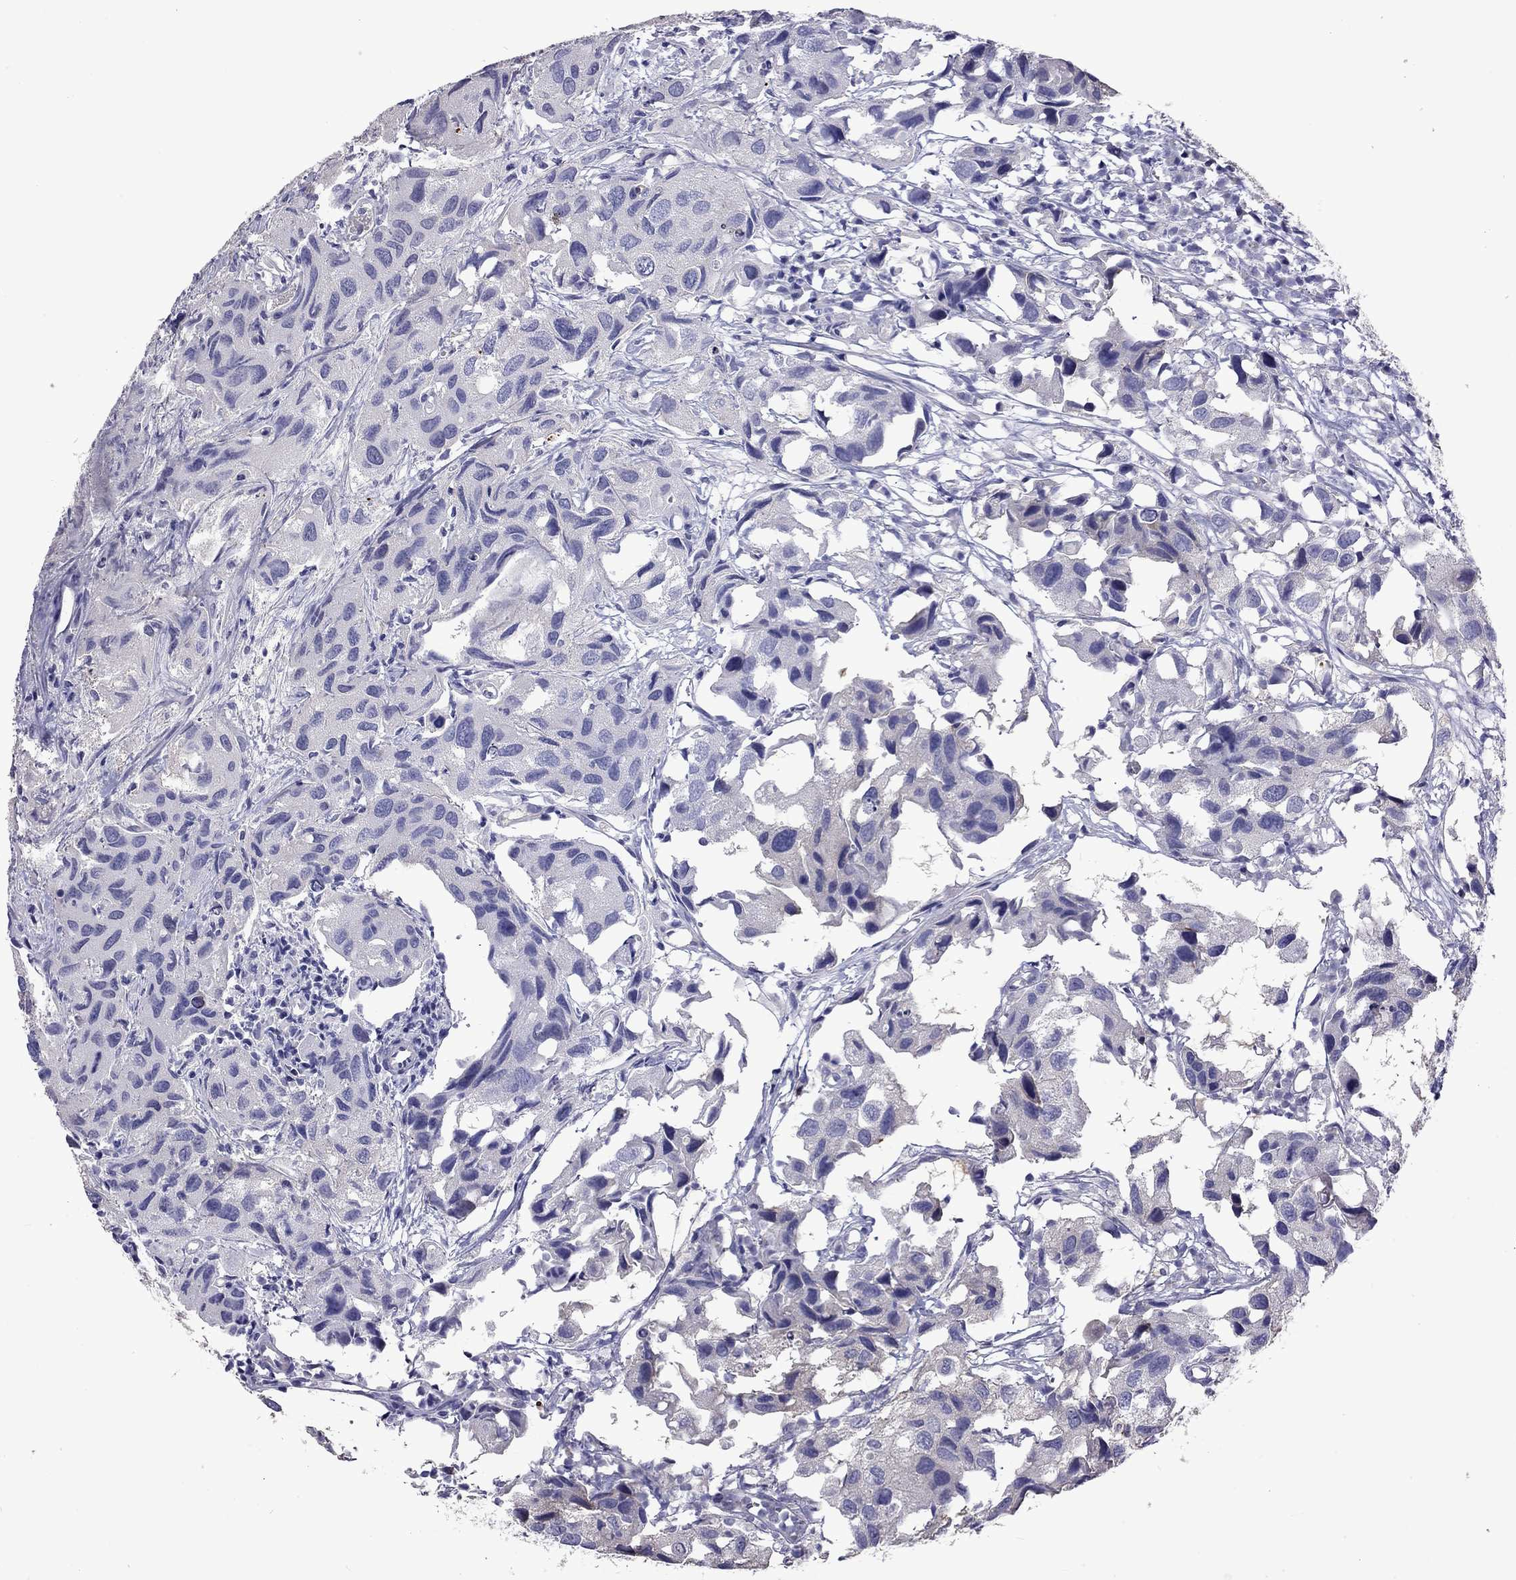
{"staining": {"intensity": "negative", "quantity": "none", "location": "none"}, "tissue": "urothelial cancer", "cell_type": "Tumor cells", "image_type": "cancer", "snomed": [{"axis": "morphology", "description": "Urothelial carcinoma, High grade"}, {"axis": "topography", "description": "Urinary bladder"}], "caption": "High power microscopy micrograph of an immunohistochemistry (IHC) histopathology image of high-grade urothelial carcinoma, revealing no significant positivity in tumor cells.", "gene": "FEZ1", "patient": {"sex": "male", "age": 79}}